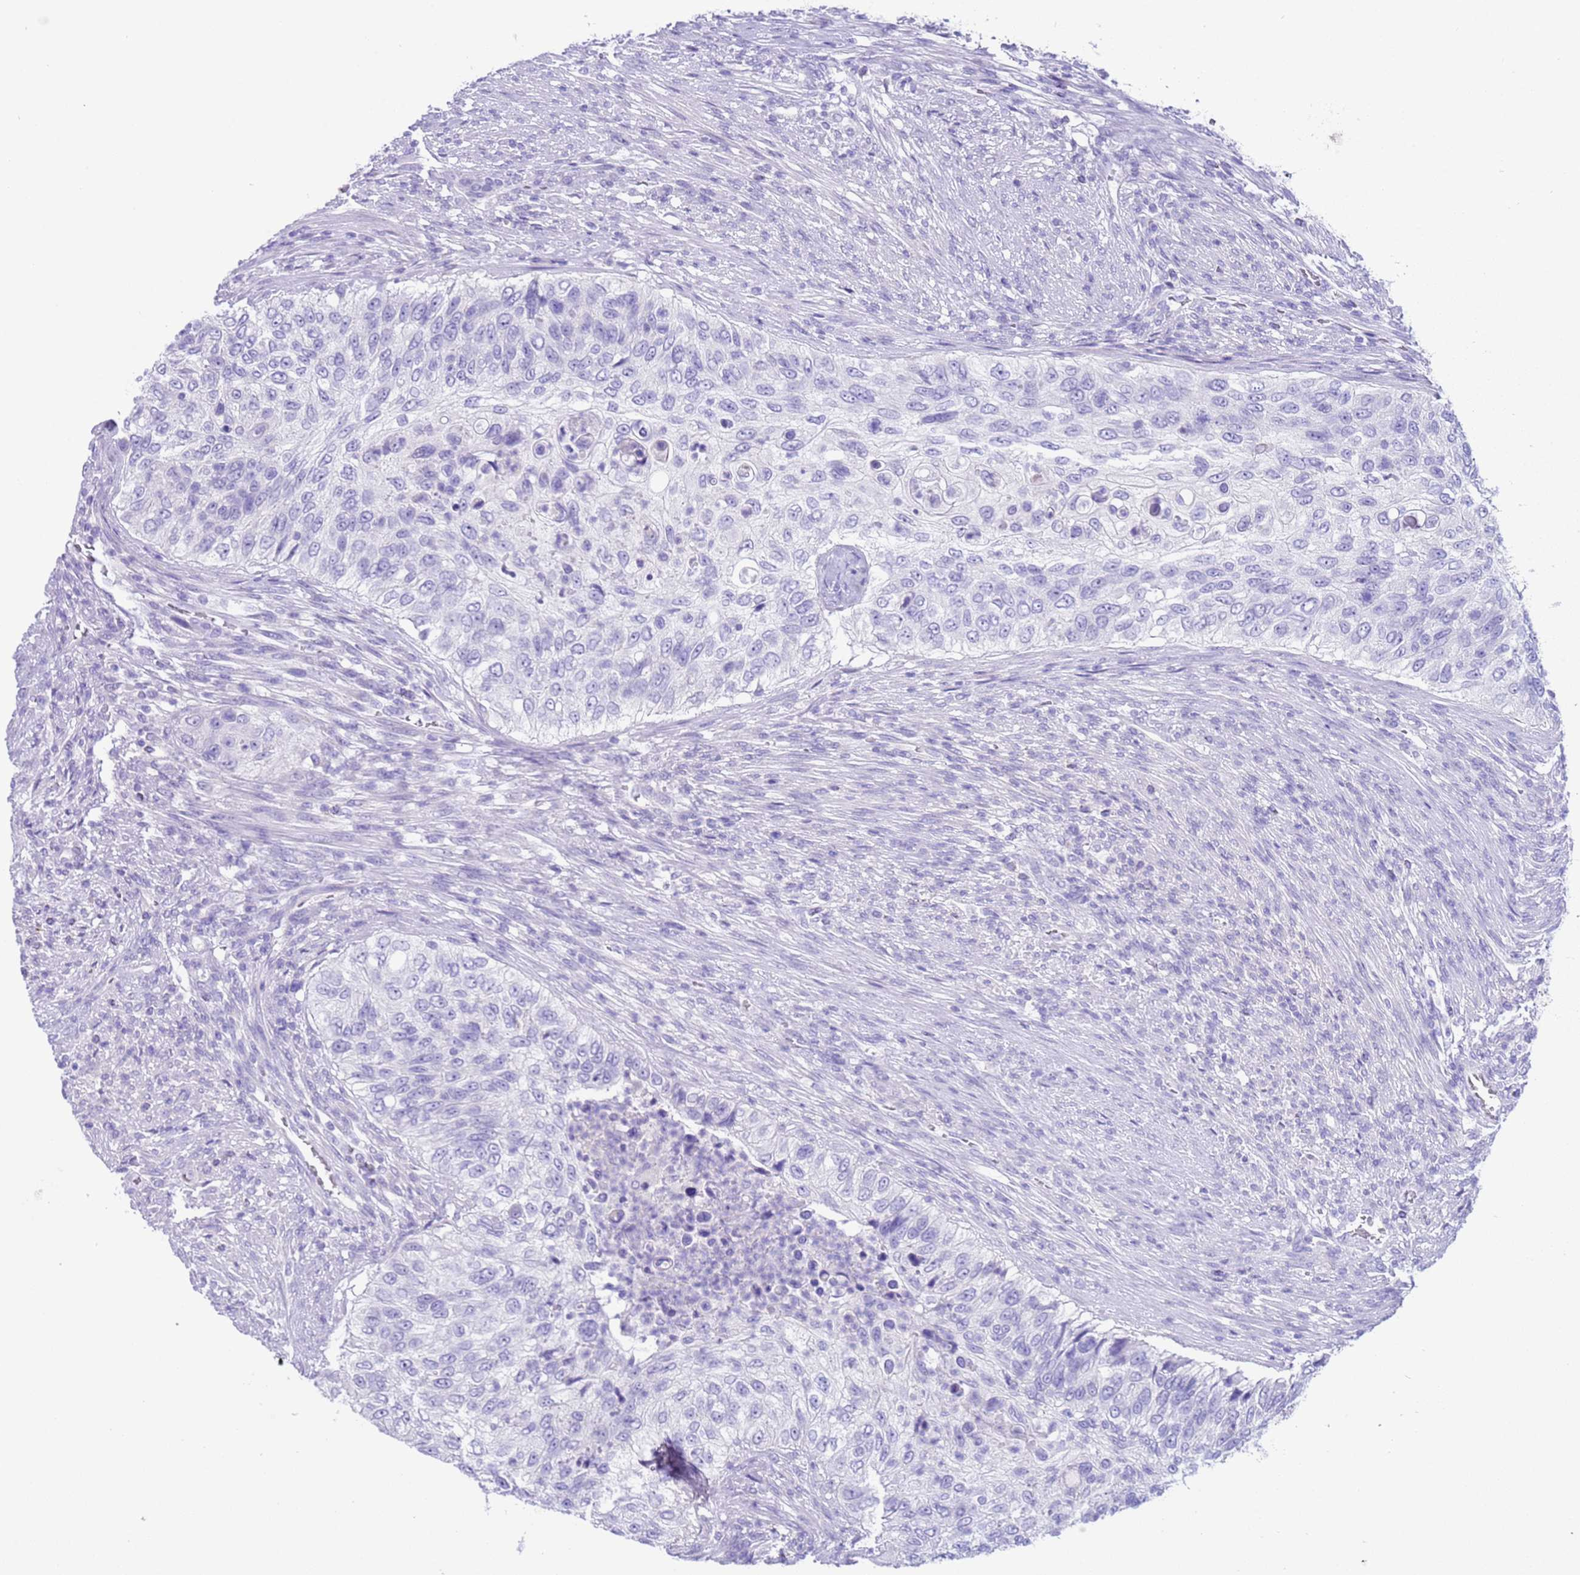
{"staining": {"intensity": "negative", "quantity": "none", "location": "none"}, "tissue": "urothelial cancer", "cell_type": "Tumor cells", "image_type": "cancer", "snomed": [{"axis": "morphology", "description": "Urothelial carcinoma, High grade"}, {"axis": "topography", "description": "Urinary bladder"}], "caption": "A high-resolution photomicrograph shows immunohistochemistry (IHC) staining of urothelial cancer, which displays no significant expression in tumor cells. (Brightfield microscopy of DAB (3,3'-diaminobenzidine) immunohistochemistry at high magnification).", "gene": "CPB1", "patient": {"sex": "female", "age": 60}}